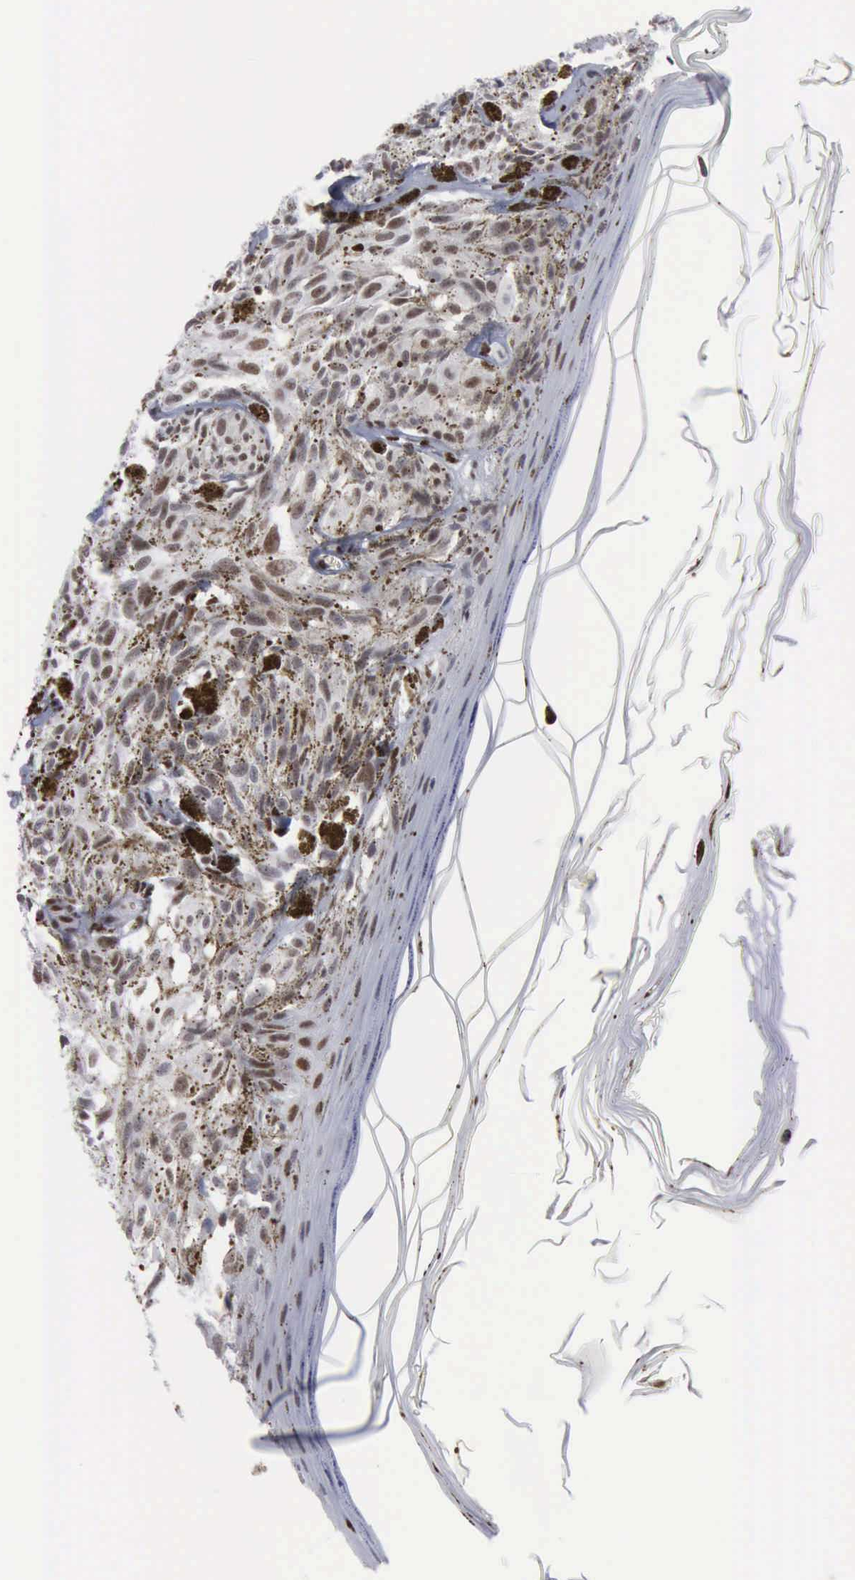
{"staining": {"intensity": "moderate", "quantity": ">75%", "location": "nuclear"}, "tissue": "melanoma", "cell_type": "Tumor cells", "image_type": "cancer", "snomed": [{"axis": "morphology", "description": "Malignant melanoma, NOS"}, {"axis": "topography", "description": "Skin"}], "caption": "Protein analysis of melanoma tissue demonstrates moderate nuclear expression in approximately >75% of tumor cells.", "gene": "XPA", "patient": {"sex": "male", "age": 67}}